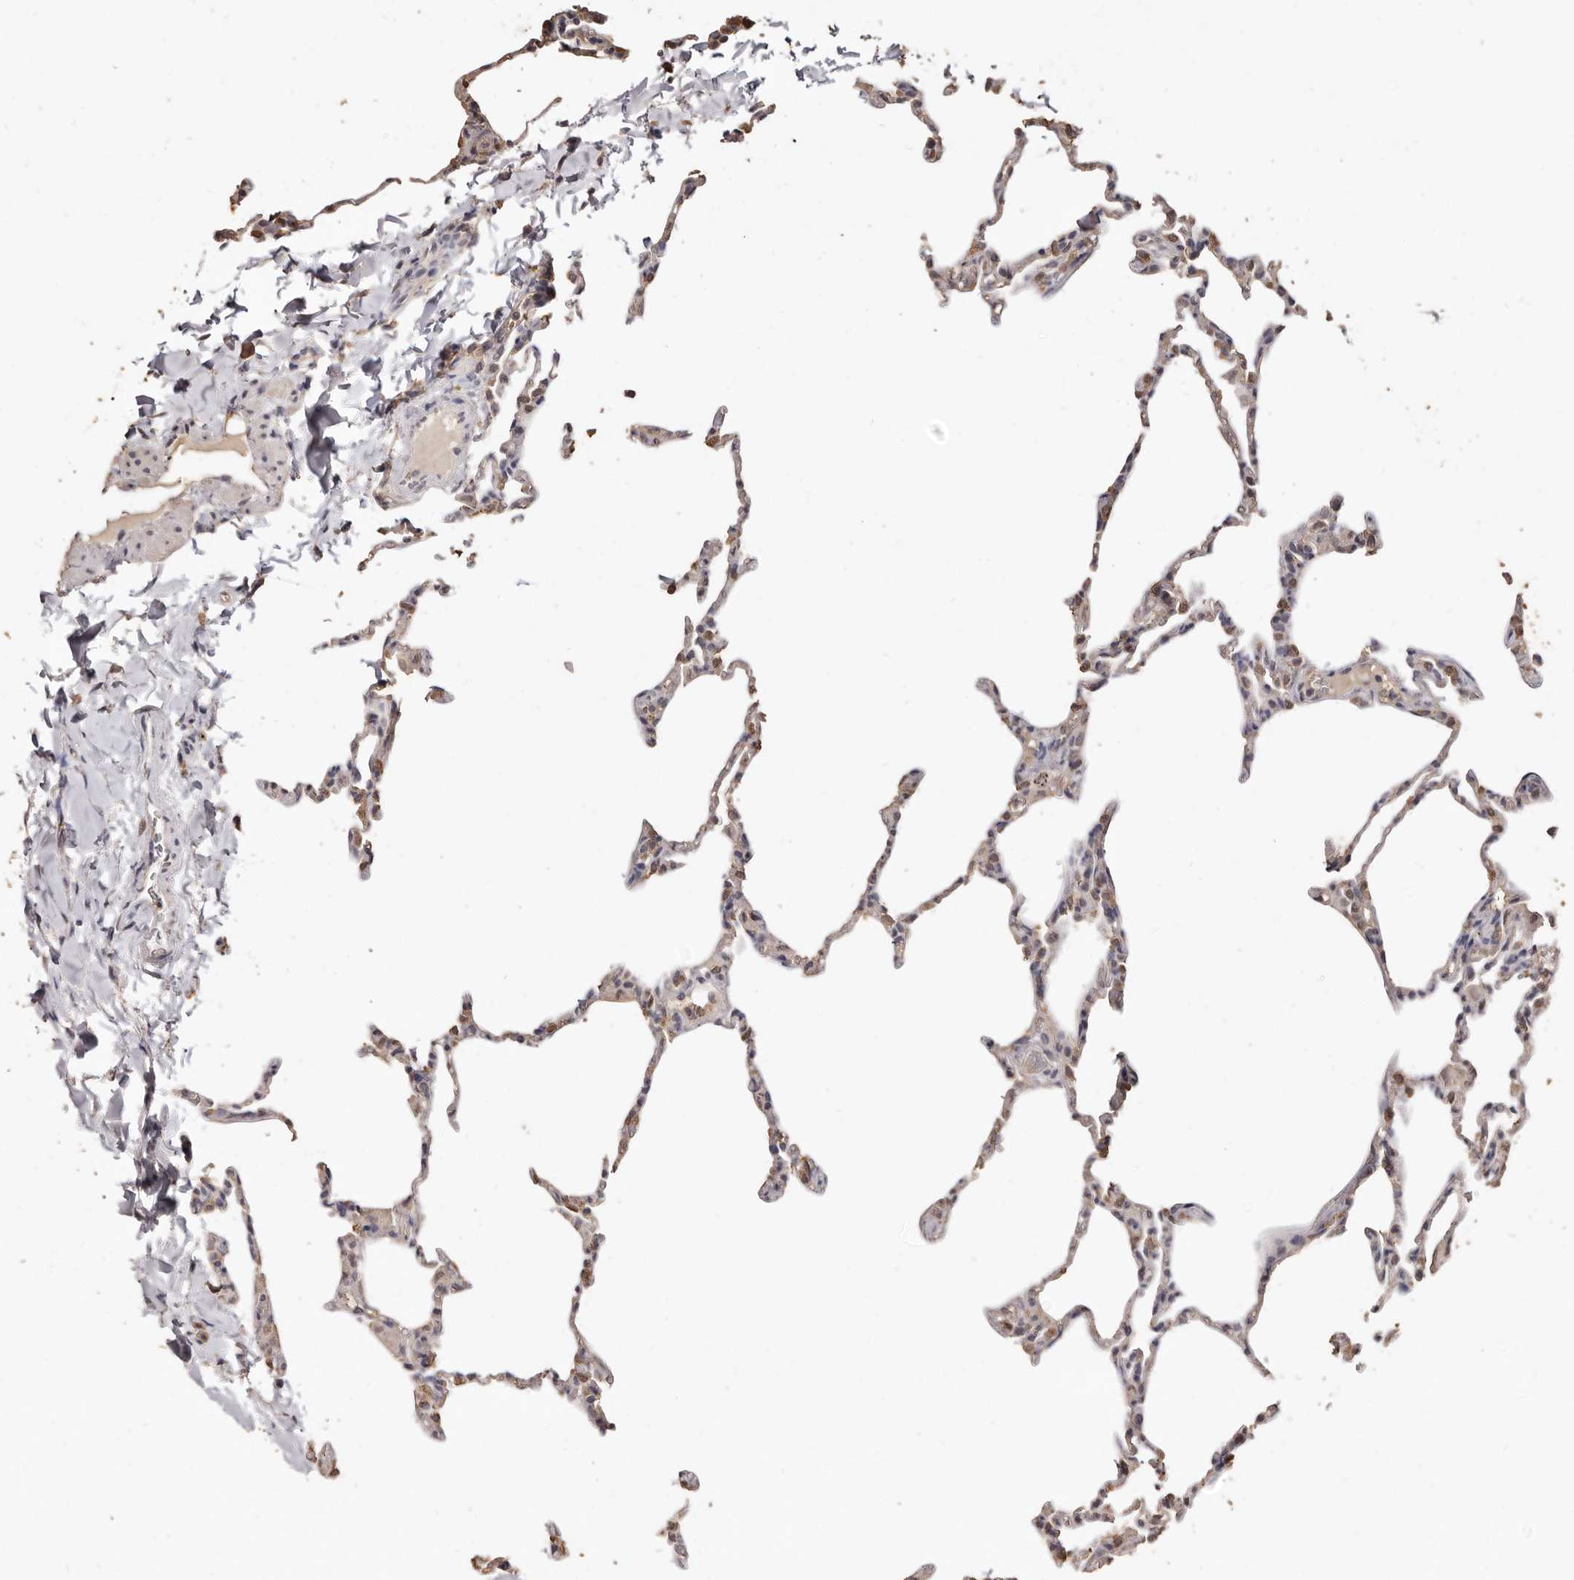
{"staining": {"intensity": "weak", "quantity": "<25%", "location": "cytoplasmic/membranous"}, "tissue": "lung", "cell_type": "Alveolar cells", "image_type": "normal", "snomed": [{"axis": "morphology", "description": "Normal tissue, NOS"}, {"axis": "topography", "description": "Lung"}], "caption": "Alveolar cells are negative for protein expression in normal human lung.", "gene": "INAVA", "patient": {"sex": "male", "age": 20}}